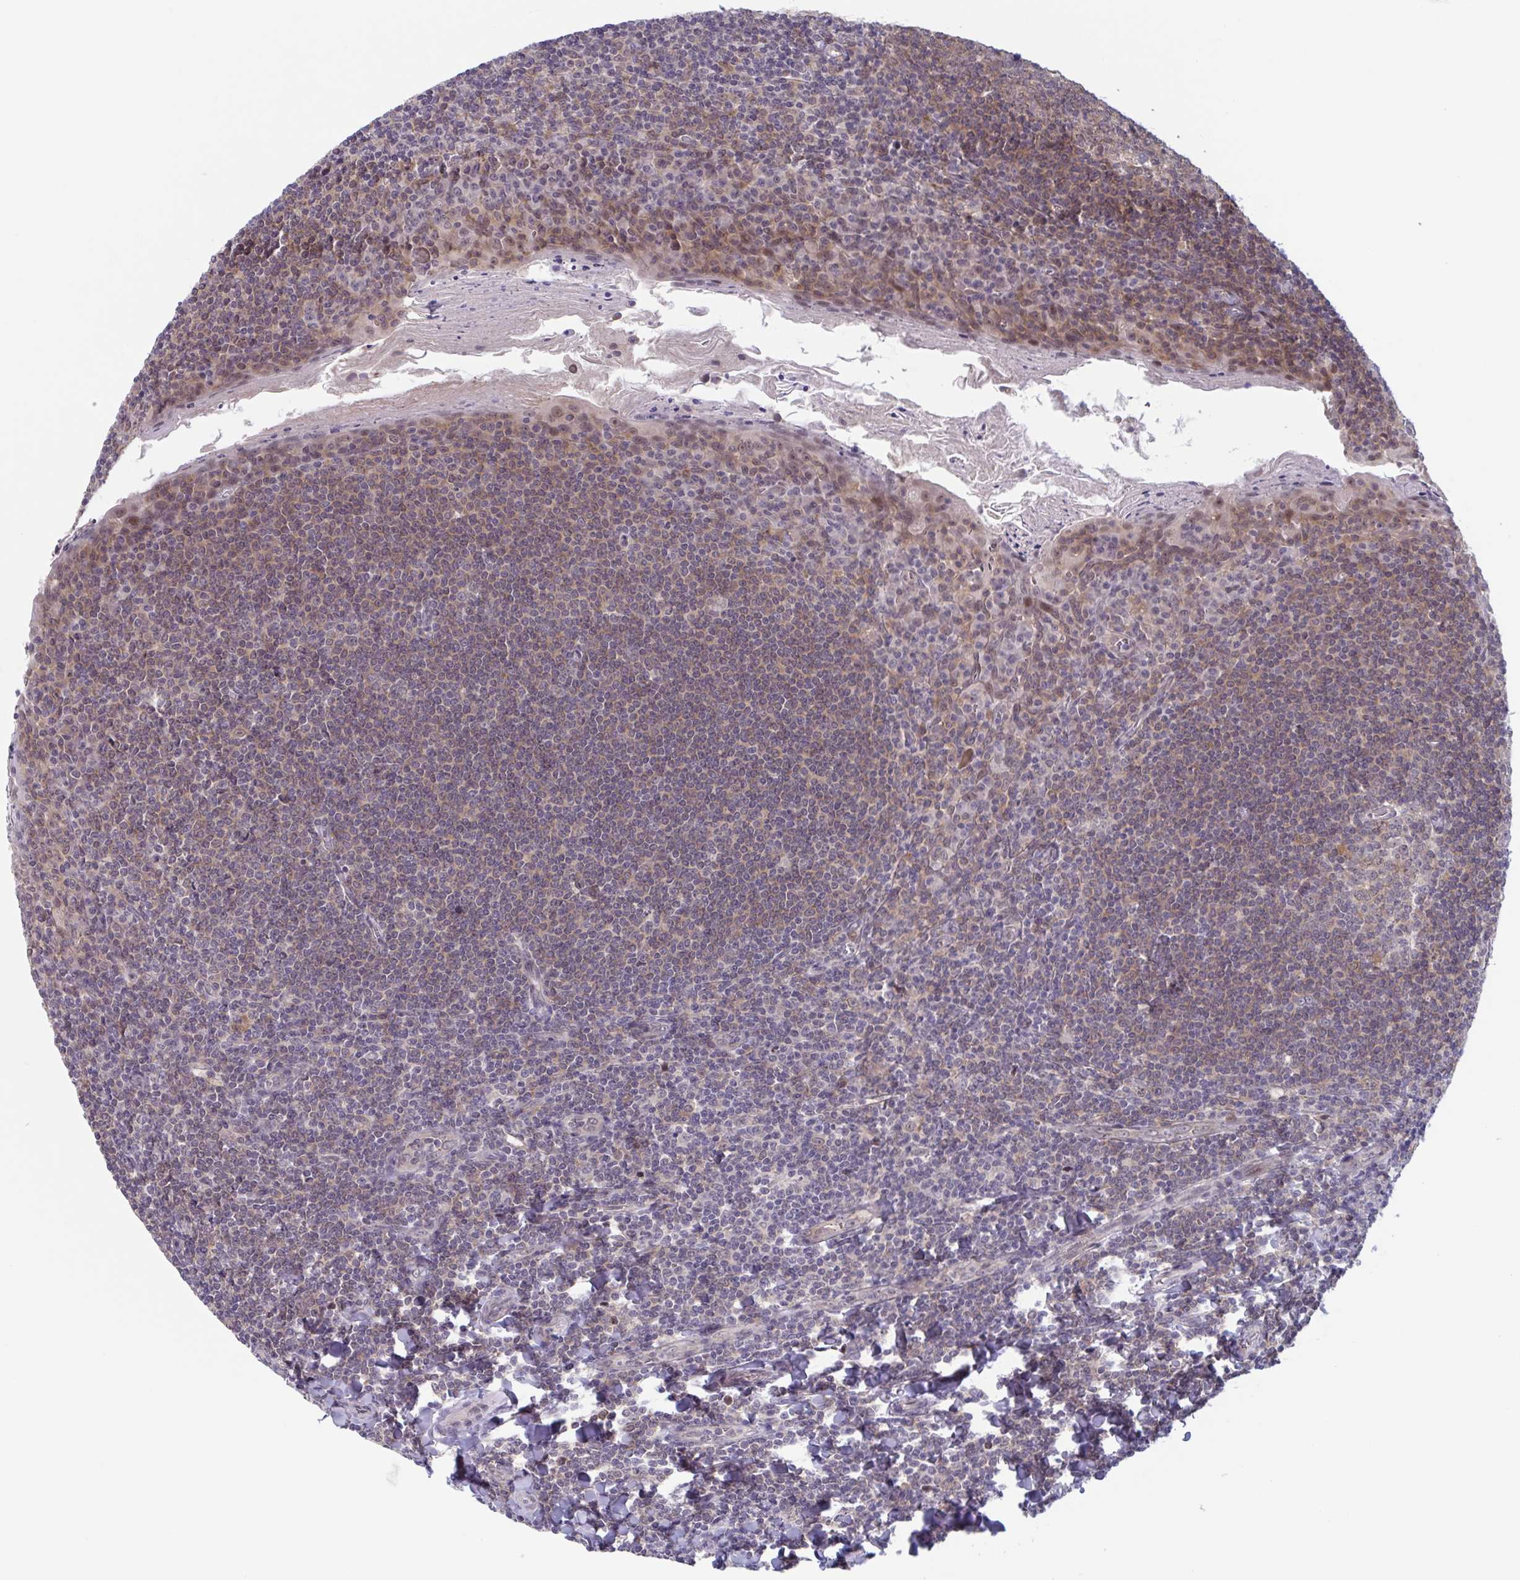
{"staining": {"intensity": "weak", "quantity": "25%-75%", "location": "cytoplasmic/membranous"}, "tissue": "tonsil", "cell_type": "Germinal center cells", "image_type": "normal", "snomed": [{"axis": "morphology", "description": "Normal tissue, NOS"}, {"axis": "topography", "description": "Tonsil"}], "caption": "A brown stain shows weak cytoplasmic/membranous positivity of a protein in germinal center cells of benign human tonsil. (IHC, brightfield microscopy, high magnification).", "gene": "RIOK1", "patient": {"sex": "male", "age": 27}}